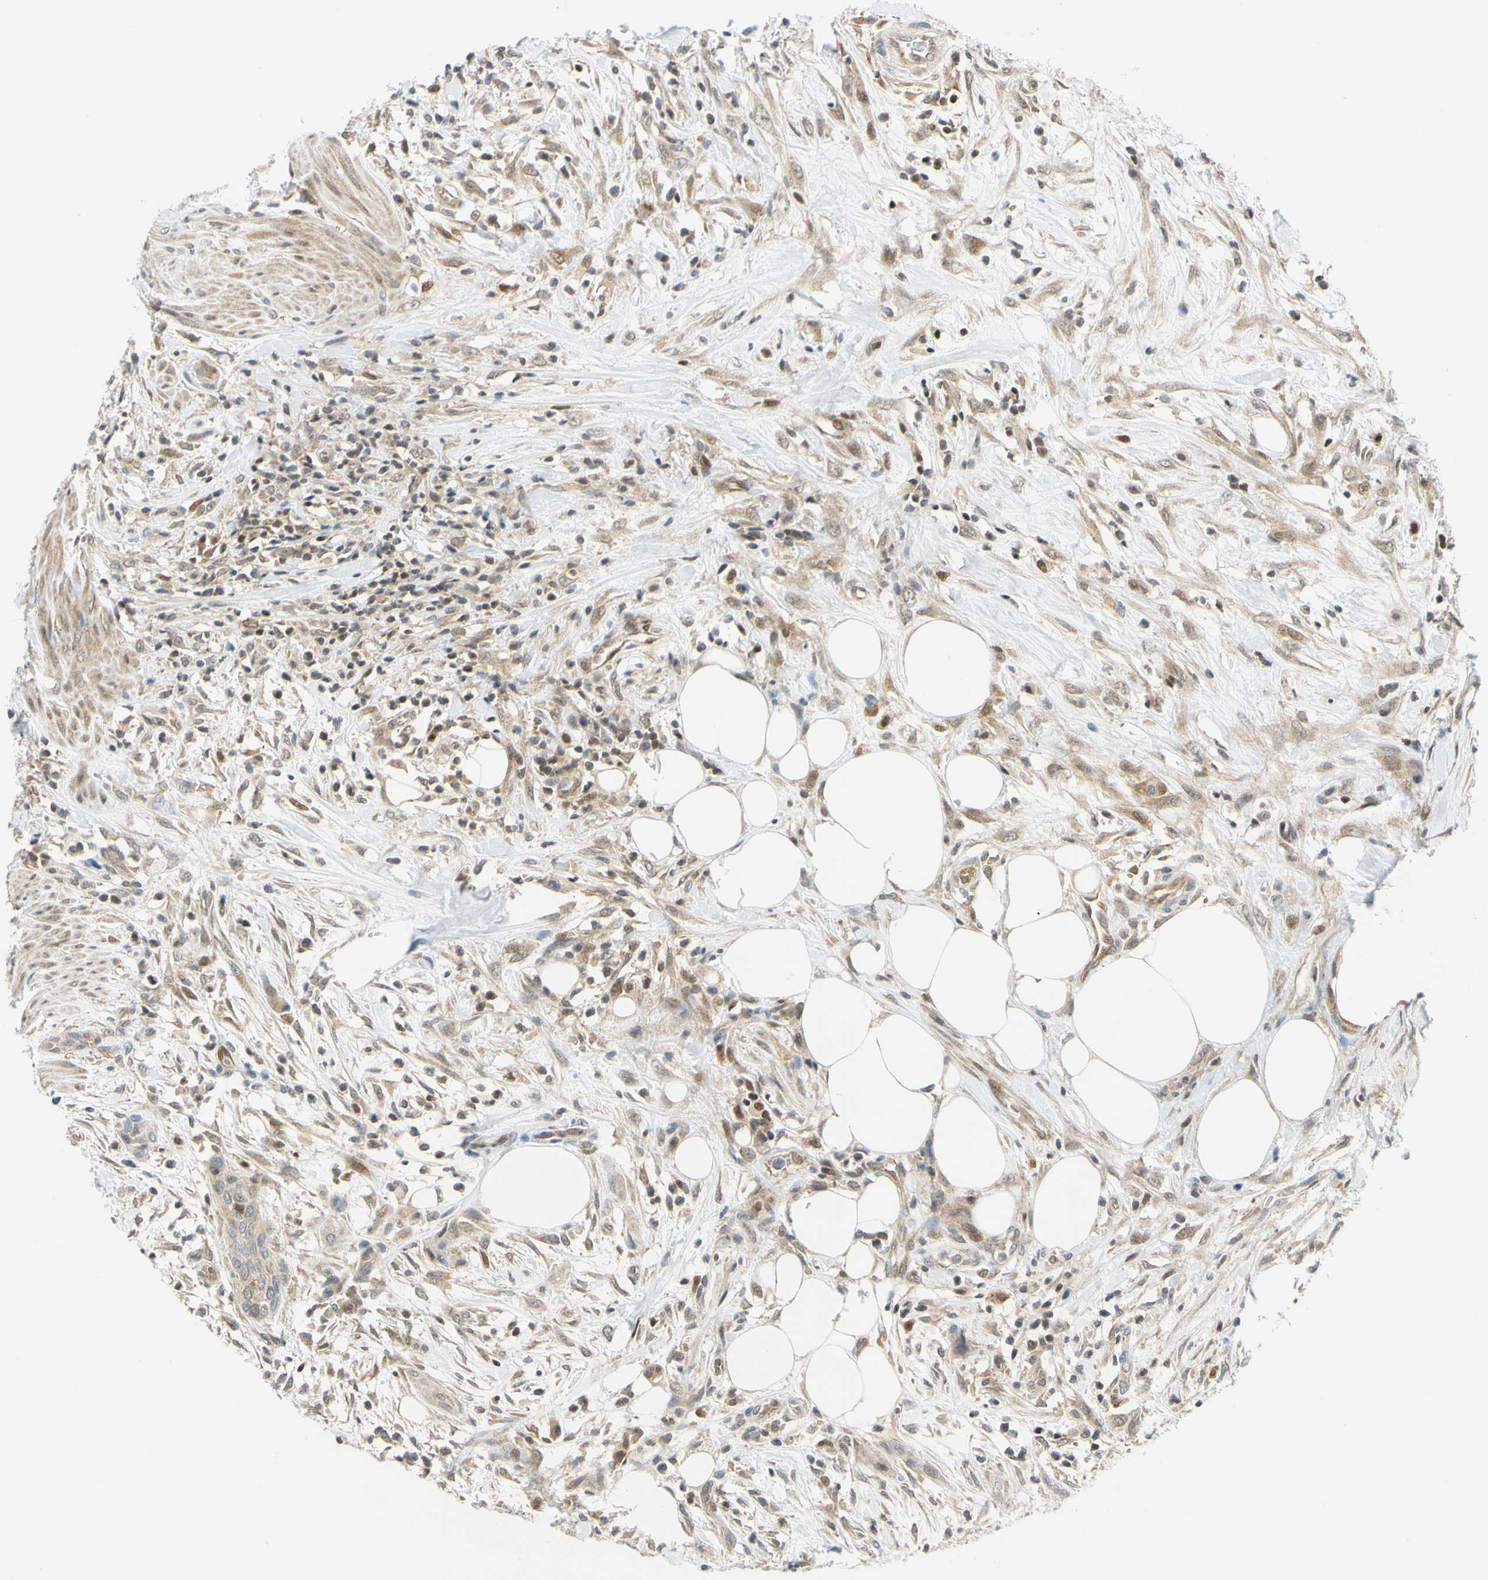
{"staining": {"intensity": "moderate", "quantity": ">75%", "location": "cytoplasmic/membranous"}, "tissue": "urothelial cancer", "cell_type": "Tumor cells", "image_type": "cancer", "snomed": [{"axis": "morphology", "description": "Urothelial carcinoma, High grade"}, {"axis": "topography", "description": "Urinary bladder"}], "caption": "A micrograph of human urothelial cancer stained for a protein demonstrates moderate cytoplasmic/membranous brown staining in tumor cells.", "gene": "MAPK9", "patient": {"sex": "male", "age": 35}}